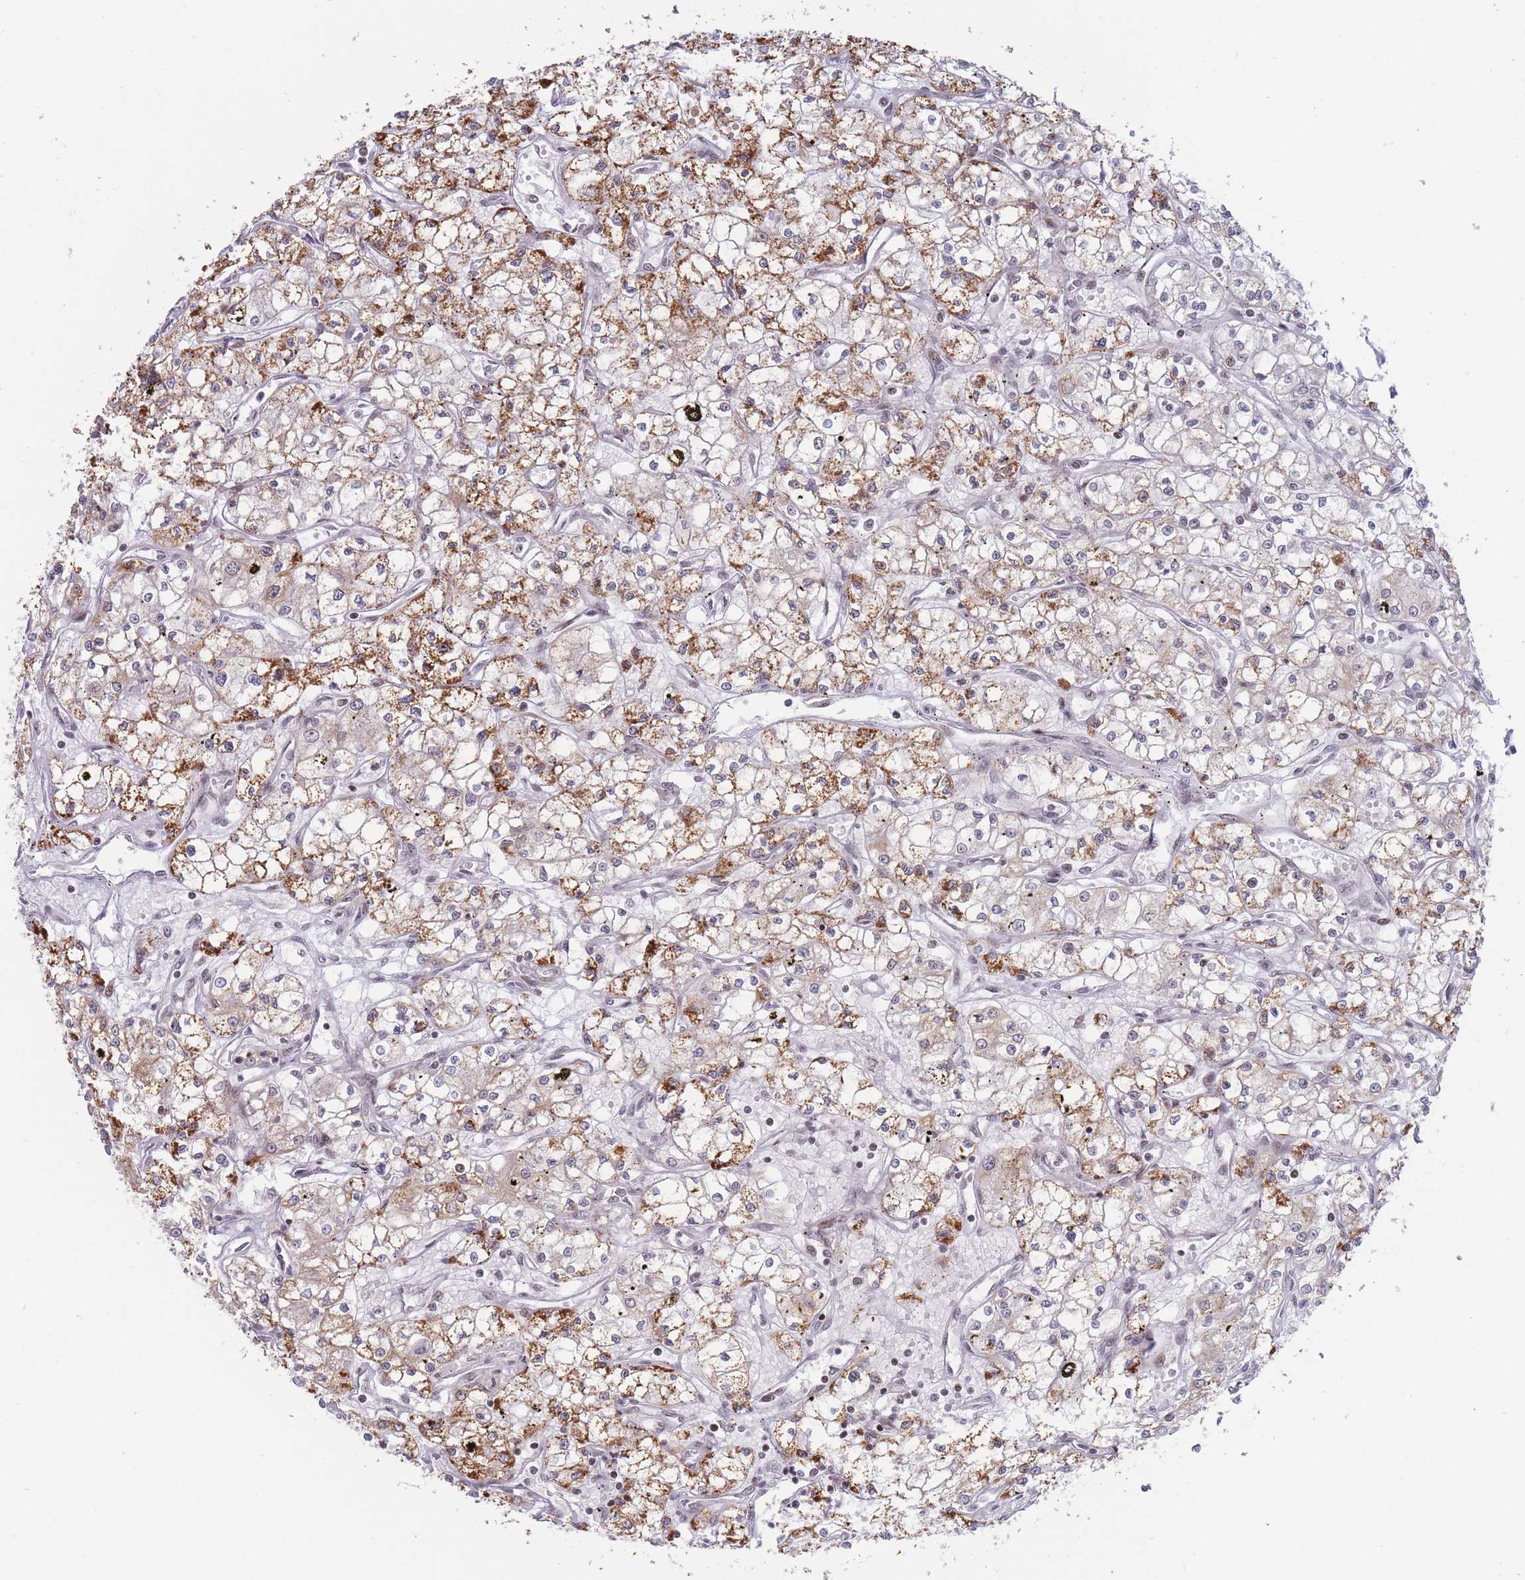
{"staining": {"intensity": "moderate", "quantity": "25%-75%", "location": "cytoplasmic/membranous"}, "tissue": "renal cancer", "cell_type": "Tumor cells", "image_type": "cancer", "snomed": [{"axis": "morphology", "description": "Adenocarcinoma, NOS"}, {"axis": "topography", "description": "Kidney"}], "caption": "This micrograph shows IHC staining of human renal cancer (adenocarcinoma), with medium moderate cytoplasmic/membranous expression in about 25%-75% of tumor cells.", "gene": "TARBP2", "patient": {"sex": "male", "age": 59}}